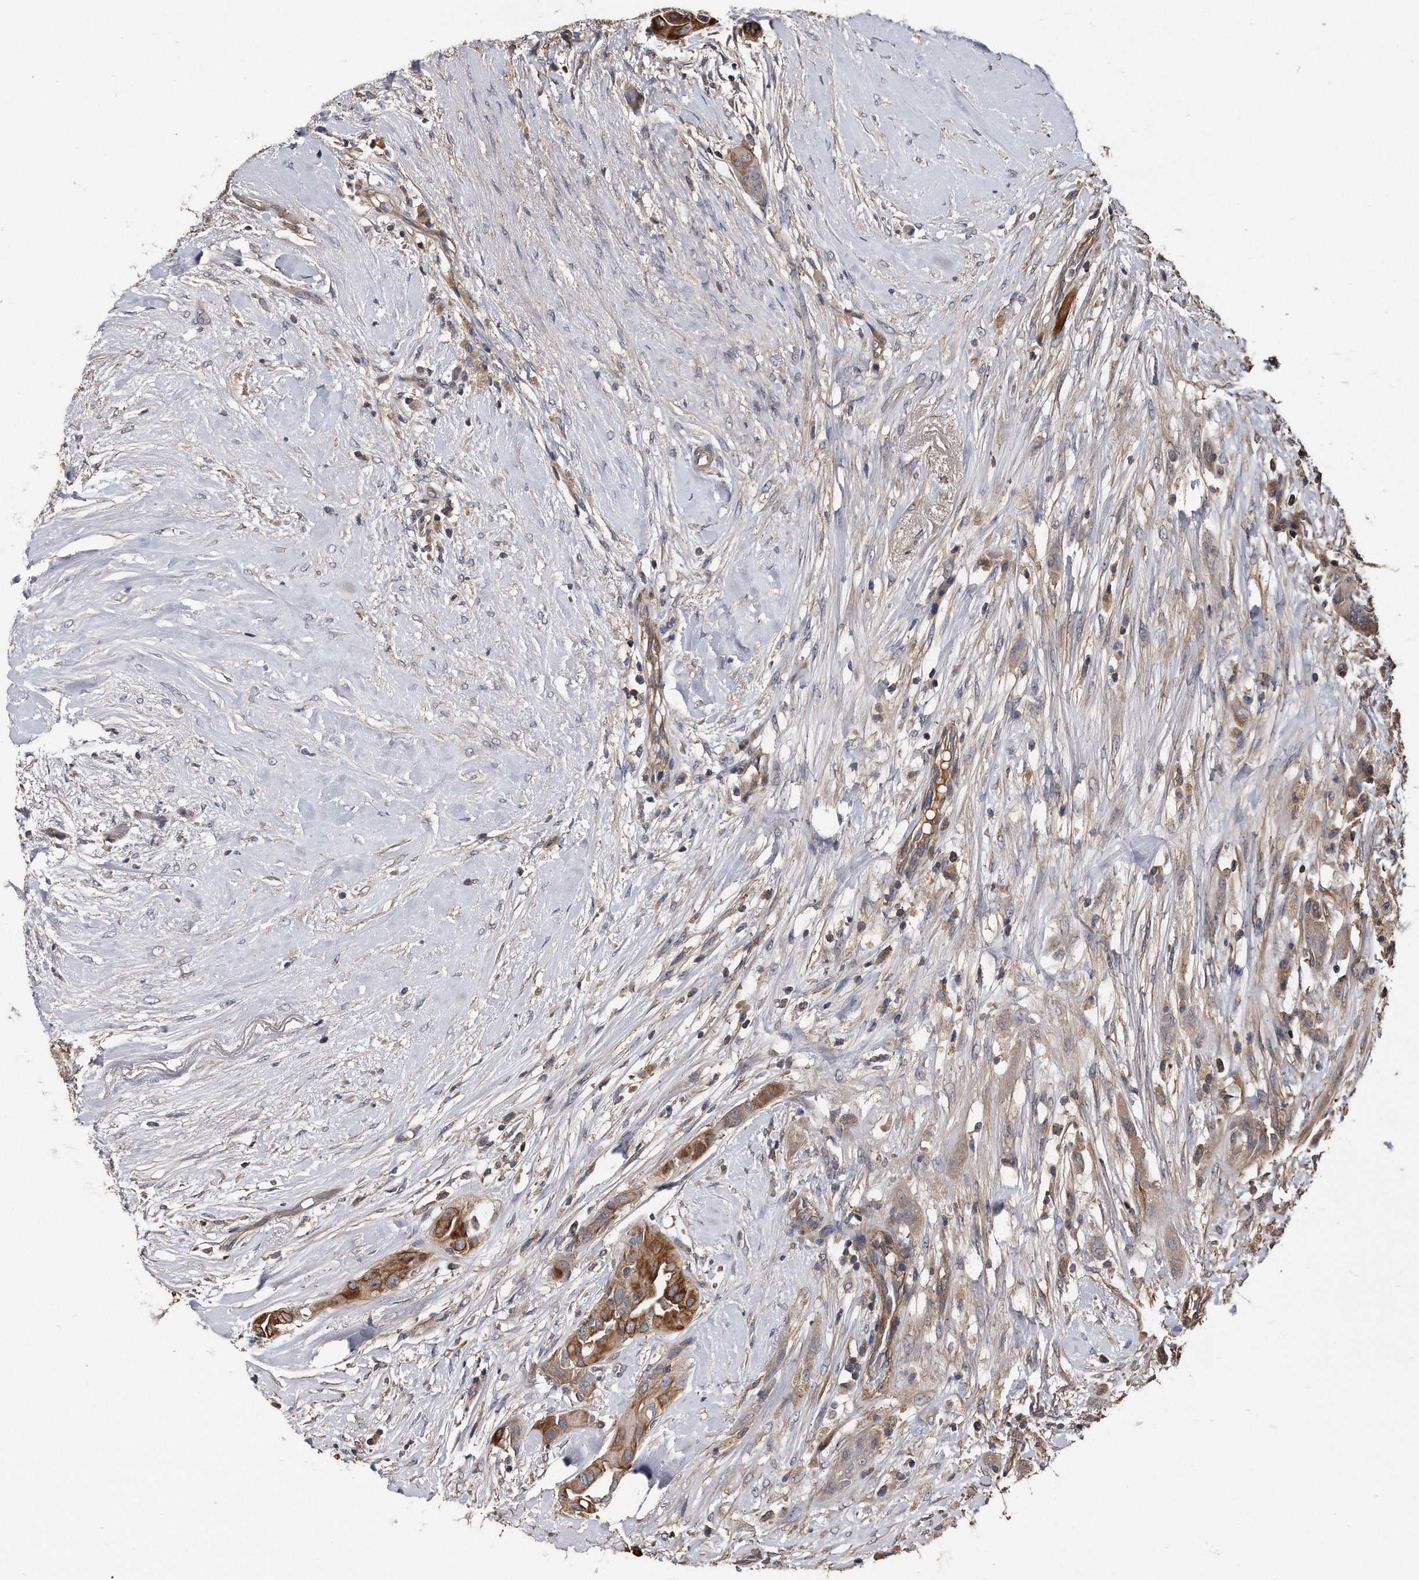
{"staining": {"intensity": "moderate", "quantity": "<25%", "location": "cytoplasmic/membranous"}, "tissue": "thyroid cancer", "cell_type": "Tumor cells", "image_type": "cancer", "snomed": [{"axis": "morphology", "description": "Papillary adenocarcinoma, NOS"}, {"axis": "topography", "description": "Thyroid gland"}], "caption": "IHC (DAB) staining of human thyroid cancer (papillary adenocarcinoma) exhibits moderate cytoplasmic/membranous protein expression in approximately <25% of tumor cells.", "gene": "KCND3", "patient": {"sex": "female", "age": 59}}